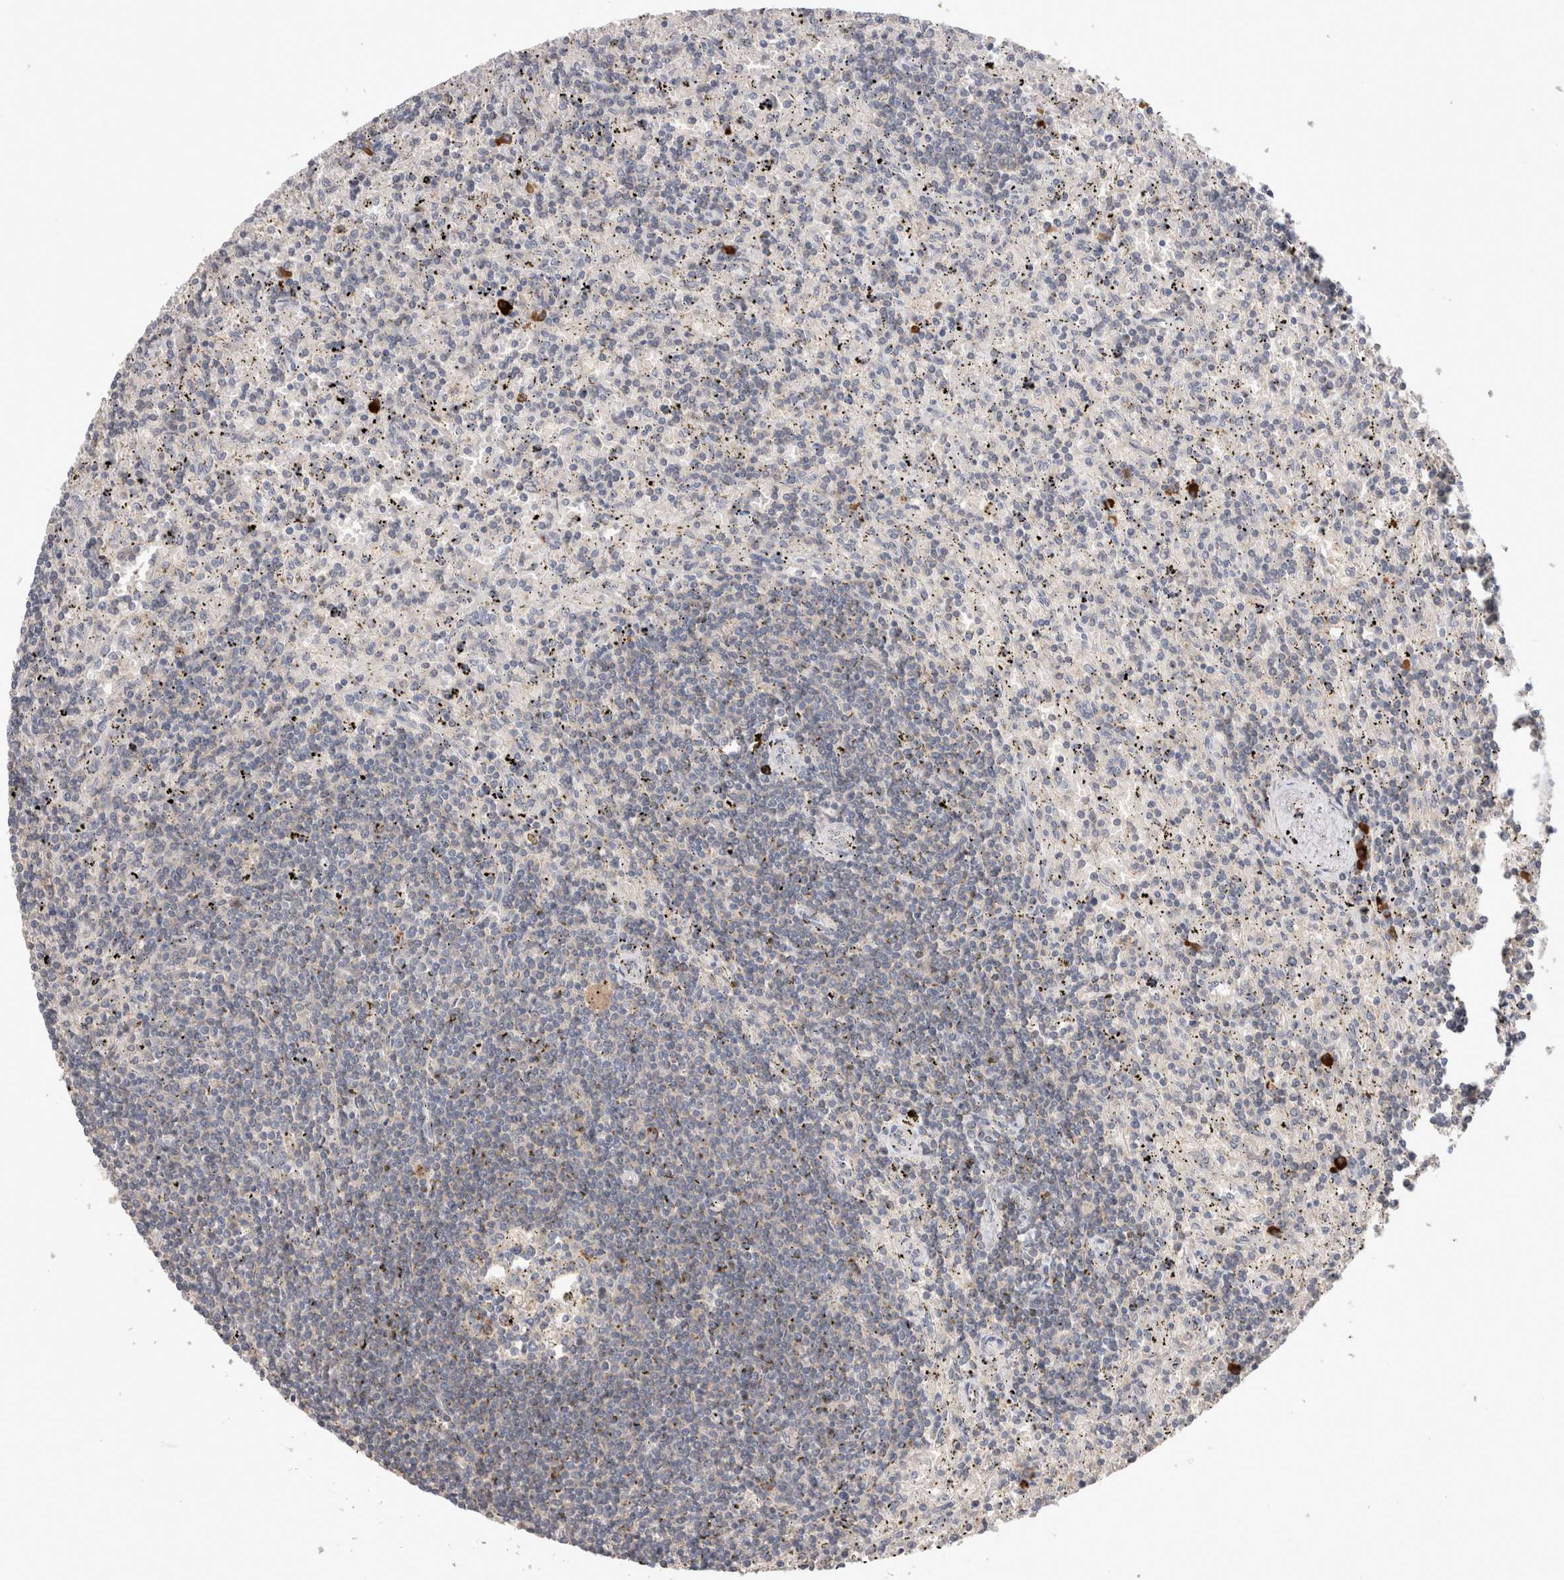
{"staining": {"intensity": "negative", "quantity": "none", "location": "none"}, "tissue": "lymphoma", "cell_type": "Tumor cells", "image_type": "cancer", "snomed": [{"axis": "morphology", "description": "Malignant lymphoma, non-Hodgkin's type, Low grade"}, {"axis": "topography", "description": "Spleen"}], "caption": "This is an immunohistochemistry image of lymphoma. There is no staining in tumor cells.", "gene": "PPP3CC", "patient": {"sex": "male", "age": 76}}